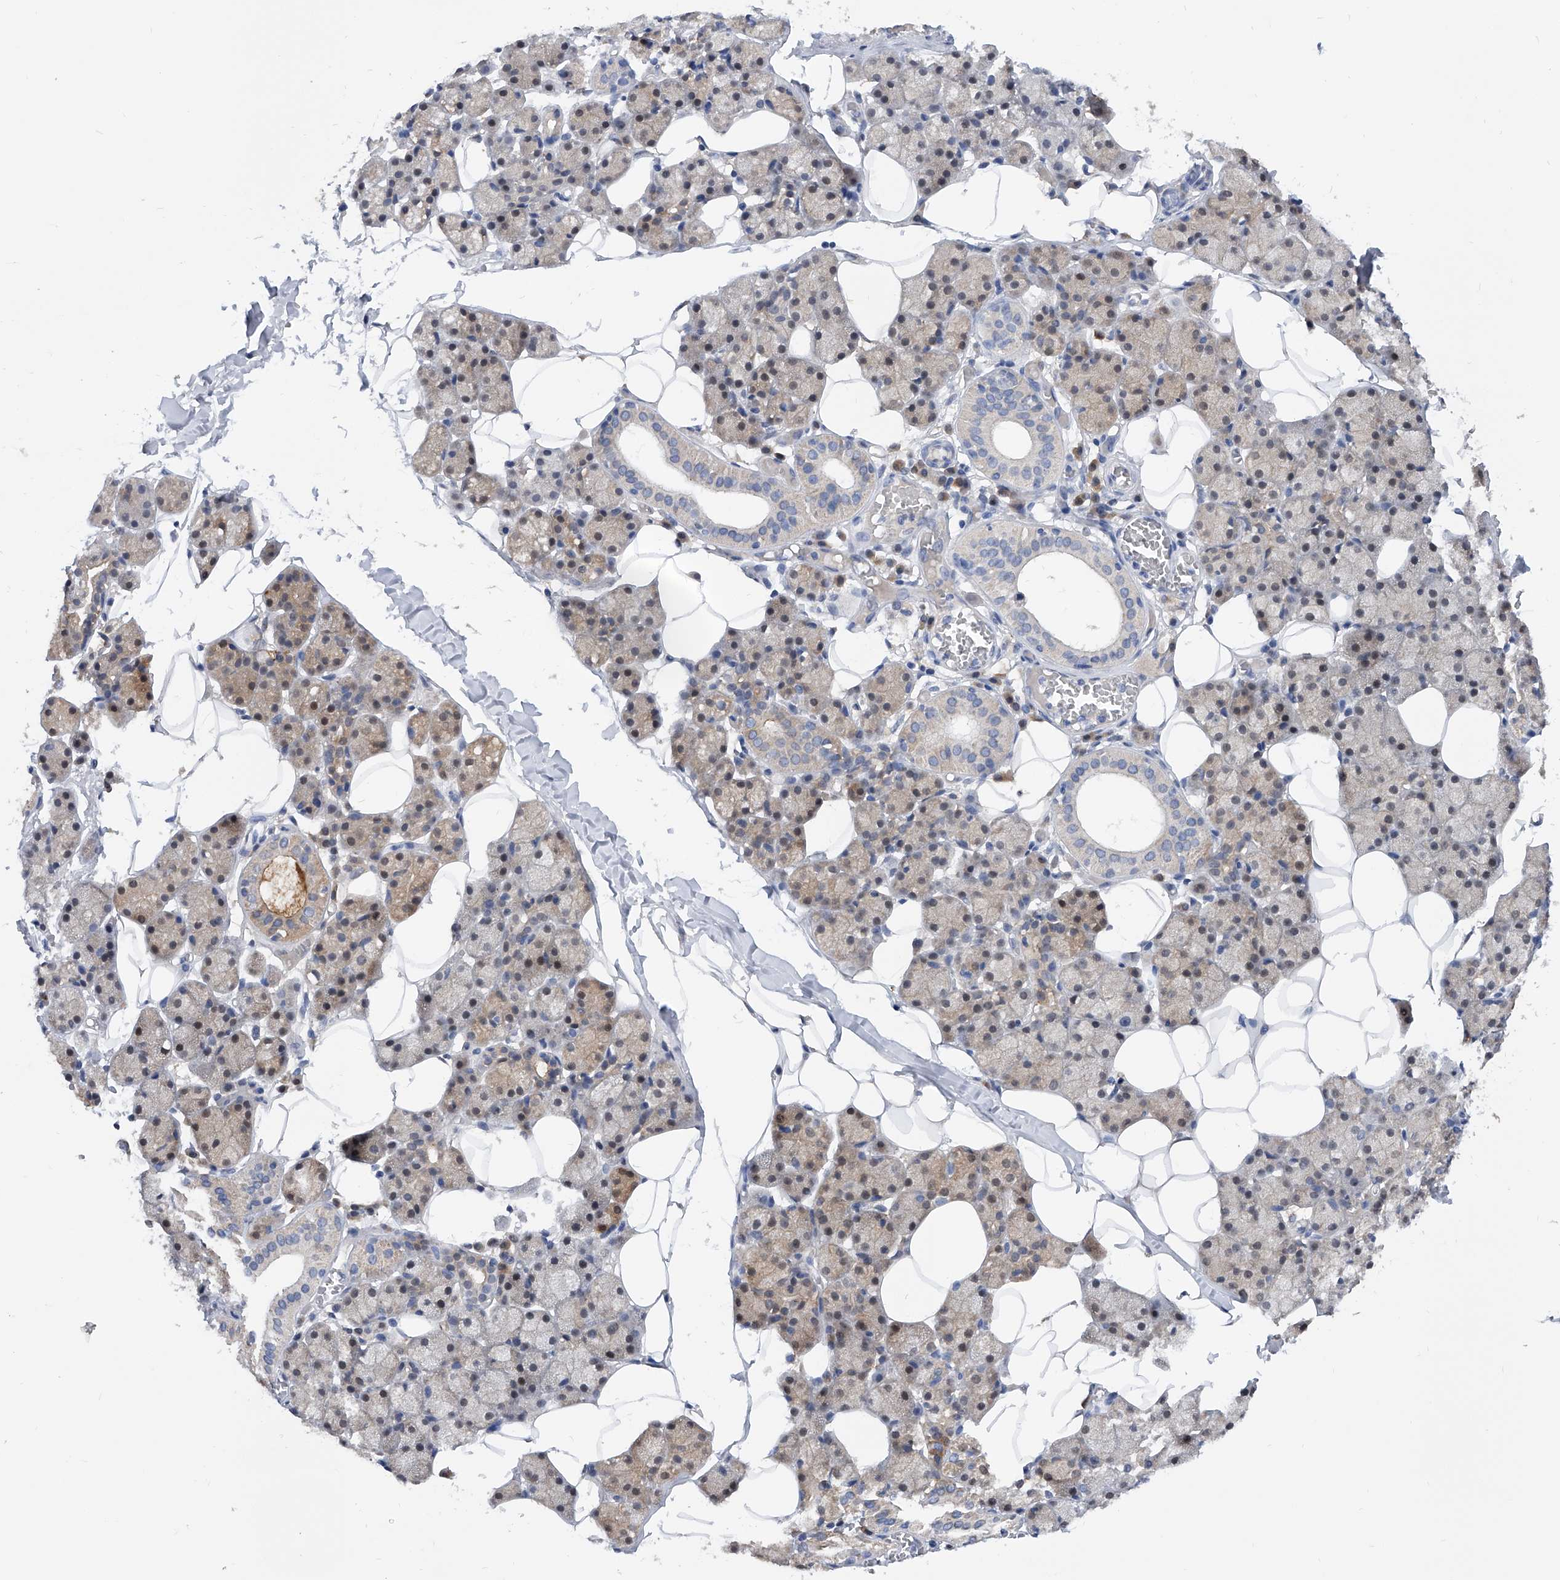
{"staining": {"intensity": "weak", "quantity": "25%-75%", "location": "cytoplasmic/membranous,nuclear"}, "tissue": "salivary gland", "cell_type": "Glandular cells", "image_type": "normal", "snomed": [{"axis": "morphology", "description": "Normal tissue, NOS"}, {"axis": "topography", "description": "Salivary gland"}], "caption": "Weak cytoplasmic/membranous,nuclear staining is identified in about 25%-75% of glandular cells in benign salivary gland. (DAB (3,3'-diaminobenzidine) = brown stain, brightfield microscopy at high magnification).", "gene": "PGM3", "patient": {"sex": "female", "age": 33}}